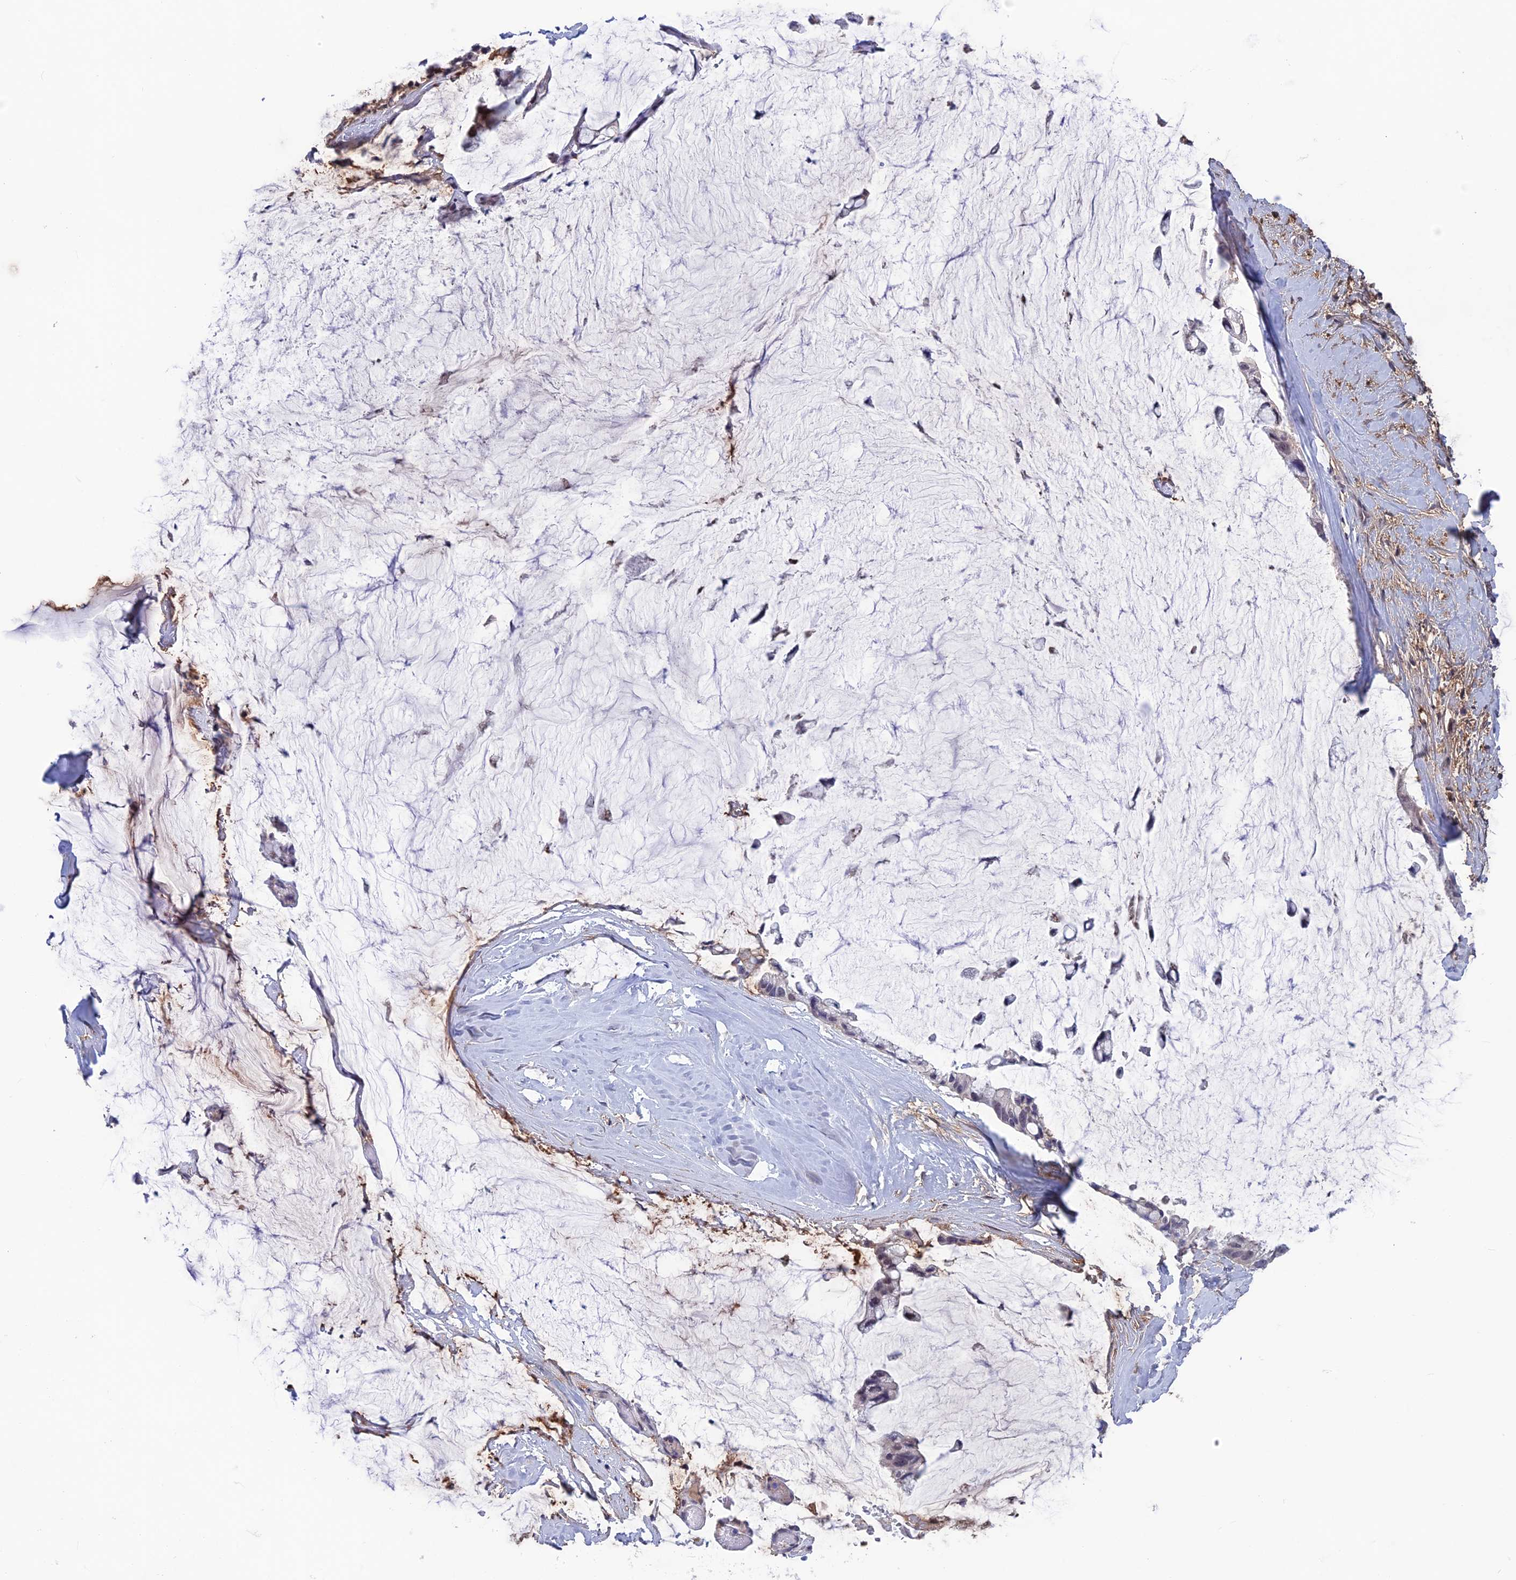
{"staining": {"intensity": "negative", "quantity": "none", "location": "none"}, "tissue": "ovarian cancer", "cell_type": "Tumor cells", "image_type": "cancer", "snomed": [{"axis": "morphology", "description": "Cystadenocarcinoma, mucinous, NOS"}, {"axis": "topography", "description": "Ovary"}], "caption": "Photomicrograph shows no protein positivity in tumor cells of mucinous cystadenocarcinoma (ovarian) tissue. (DAB (3,3'-diaminobenzidine) immunohistochemistry visualized using brightfield microscopy, high magnification).", "gene": "FKBPL", "patient": {"sex": "female", "age": 39}}